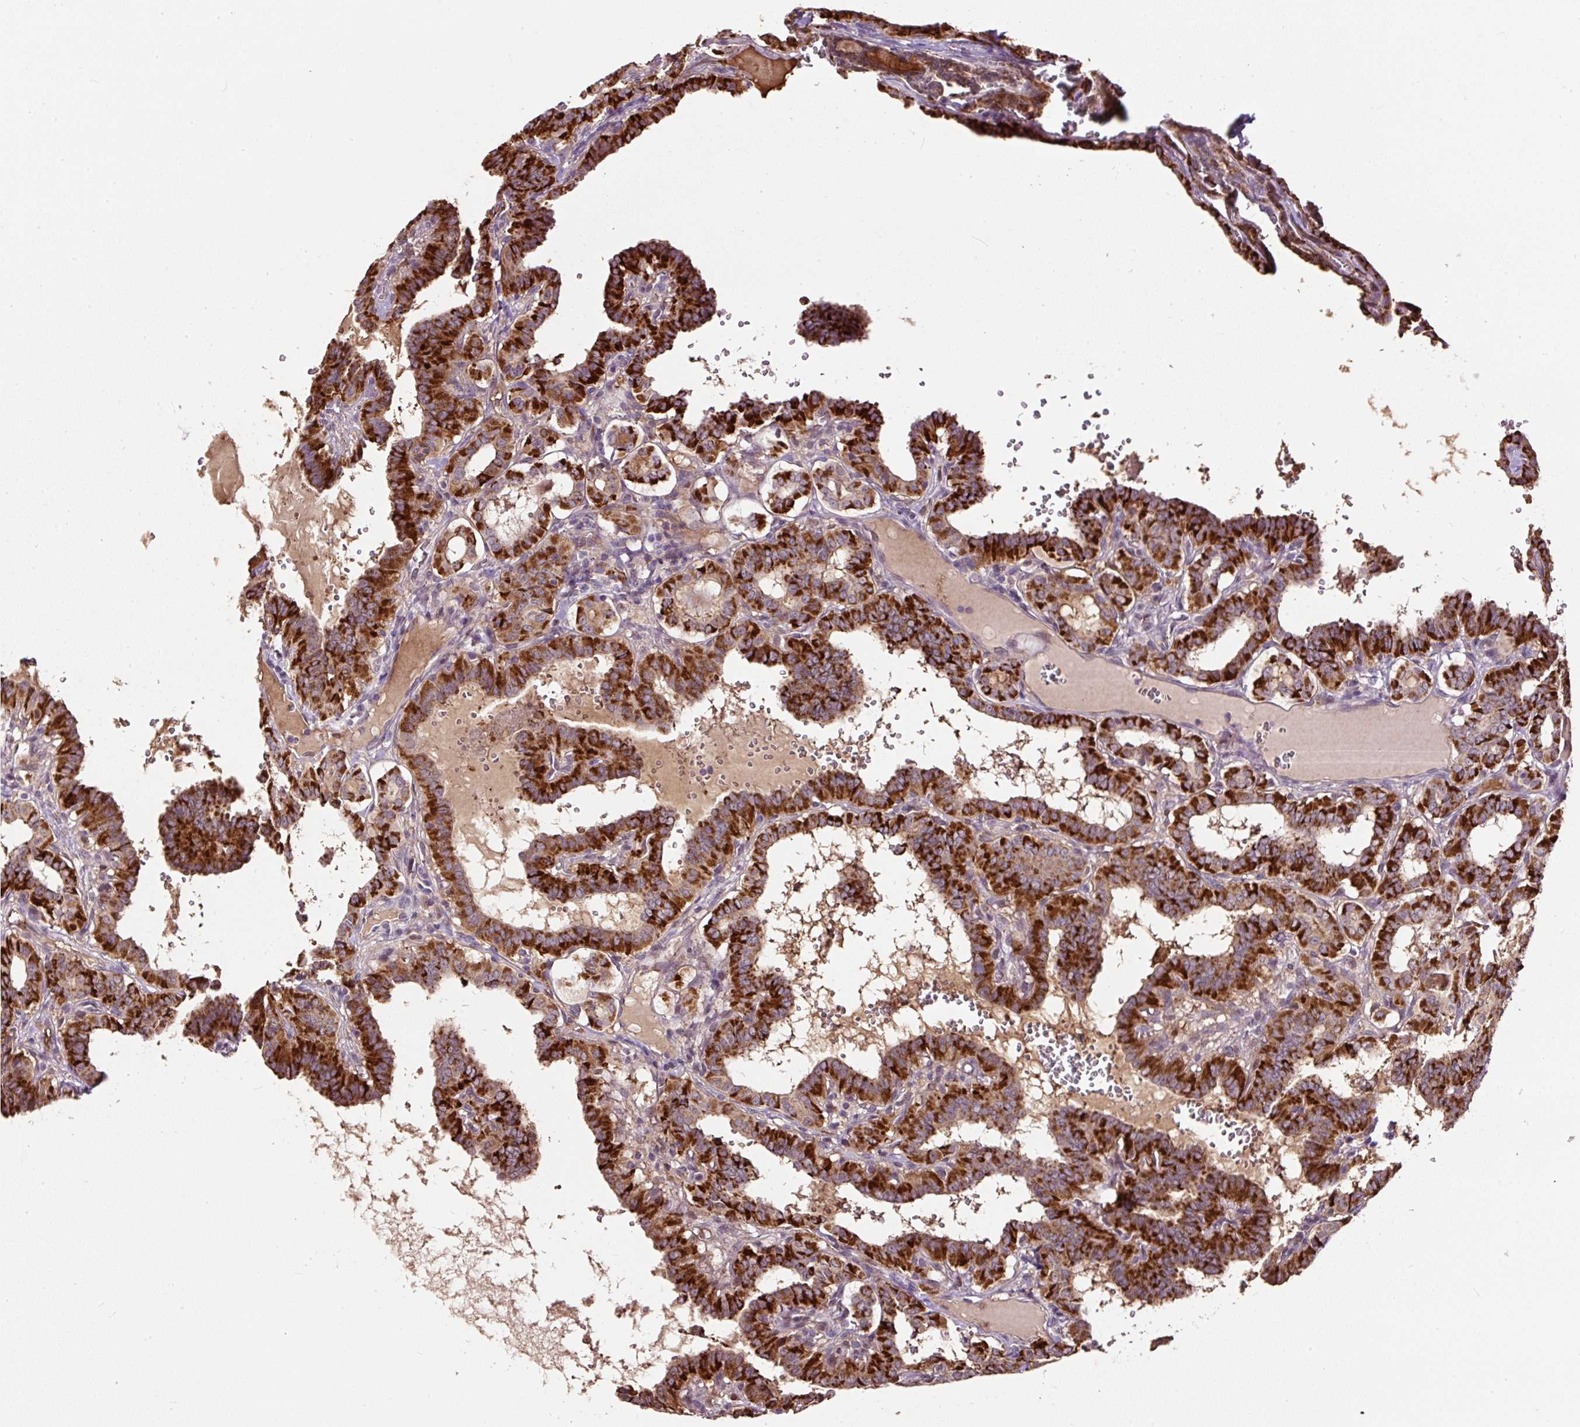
{"staining": {"intensity": "strong", "quantity": ">75%", "location": "cytoplasmic/membranous"}, "tissue": "thyroid cancer", "cell_type": "Tumor cells", "image_type": "cancer", "snomed": [{"axis": "morphology", "description": "Papillary adenocarcinoma, NOS"}, {"axis": "topography", "description": "Thyroid gland"}], "caption": "A micrograph of thyroid cancer stained for a protein displays strong cytoplasmic/membranous brown staining in tumor cells.", "gene": "LRRC24", "patient": {"sex": "female", "age": 21}}